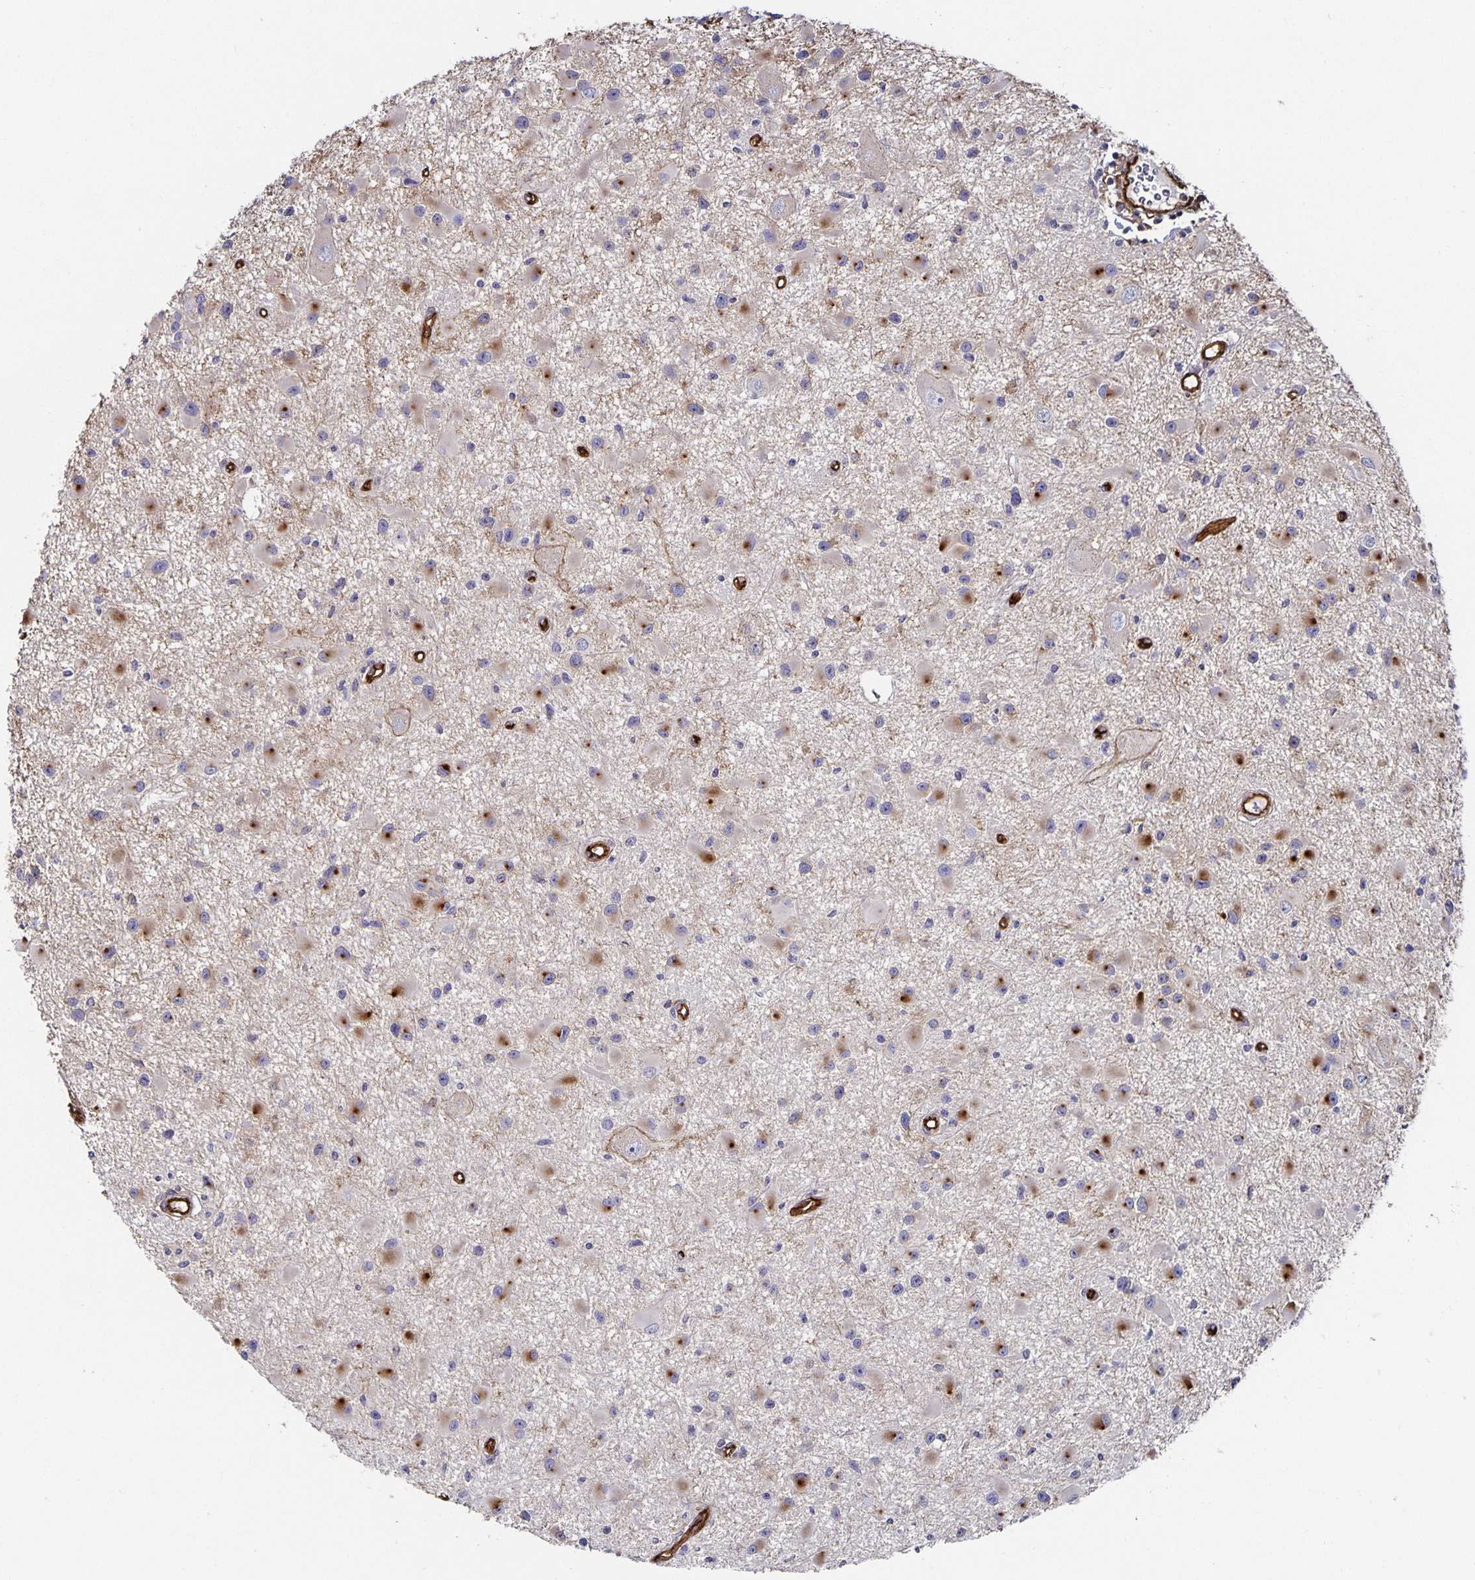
{"staining": {"intensity": "strong", "quantity": "25%-75%", "location": "cytoplasmic/membranous"}, "tissue": "glioma", "cell_type": "Tumor cells", "image_type": "cancer", "snomed": [{"axis": "morphology", "description": "Glioma, malignant, High grade"}, {"axis": "topography", "description": "Brain"}], "caption": "Immunohistochemistry (IHC) photomicrograph of neoplastic tissue: glioma stained using immunohistochemistry (IHC) shows high levels of strong protein expression localized specifically in the cytoplasmic/membranous of tumor cells, appearing as a cytoplasmic/membranous brown color.", "gene": "PODXL", "patient": {"sex": "male", "age": 54}}